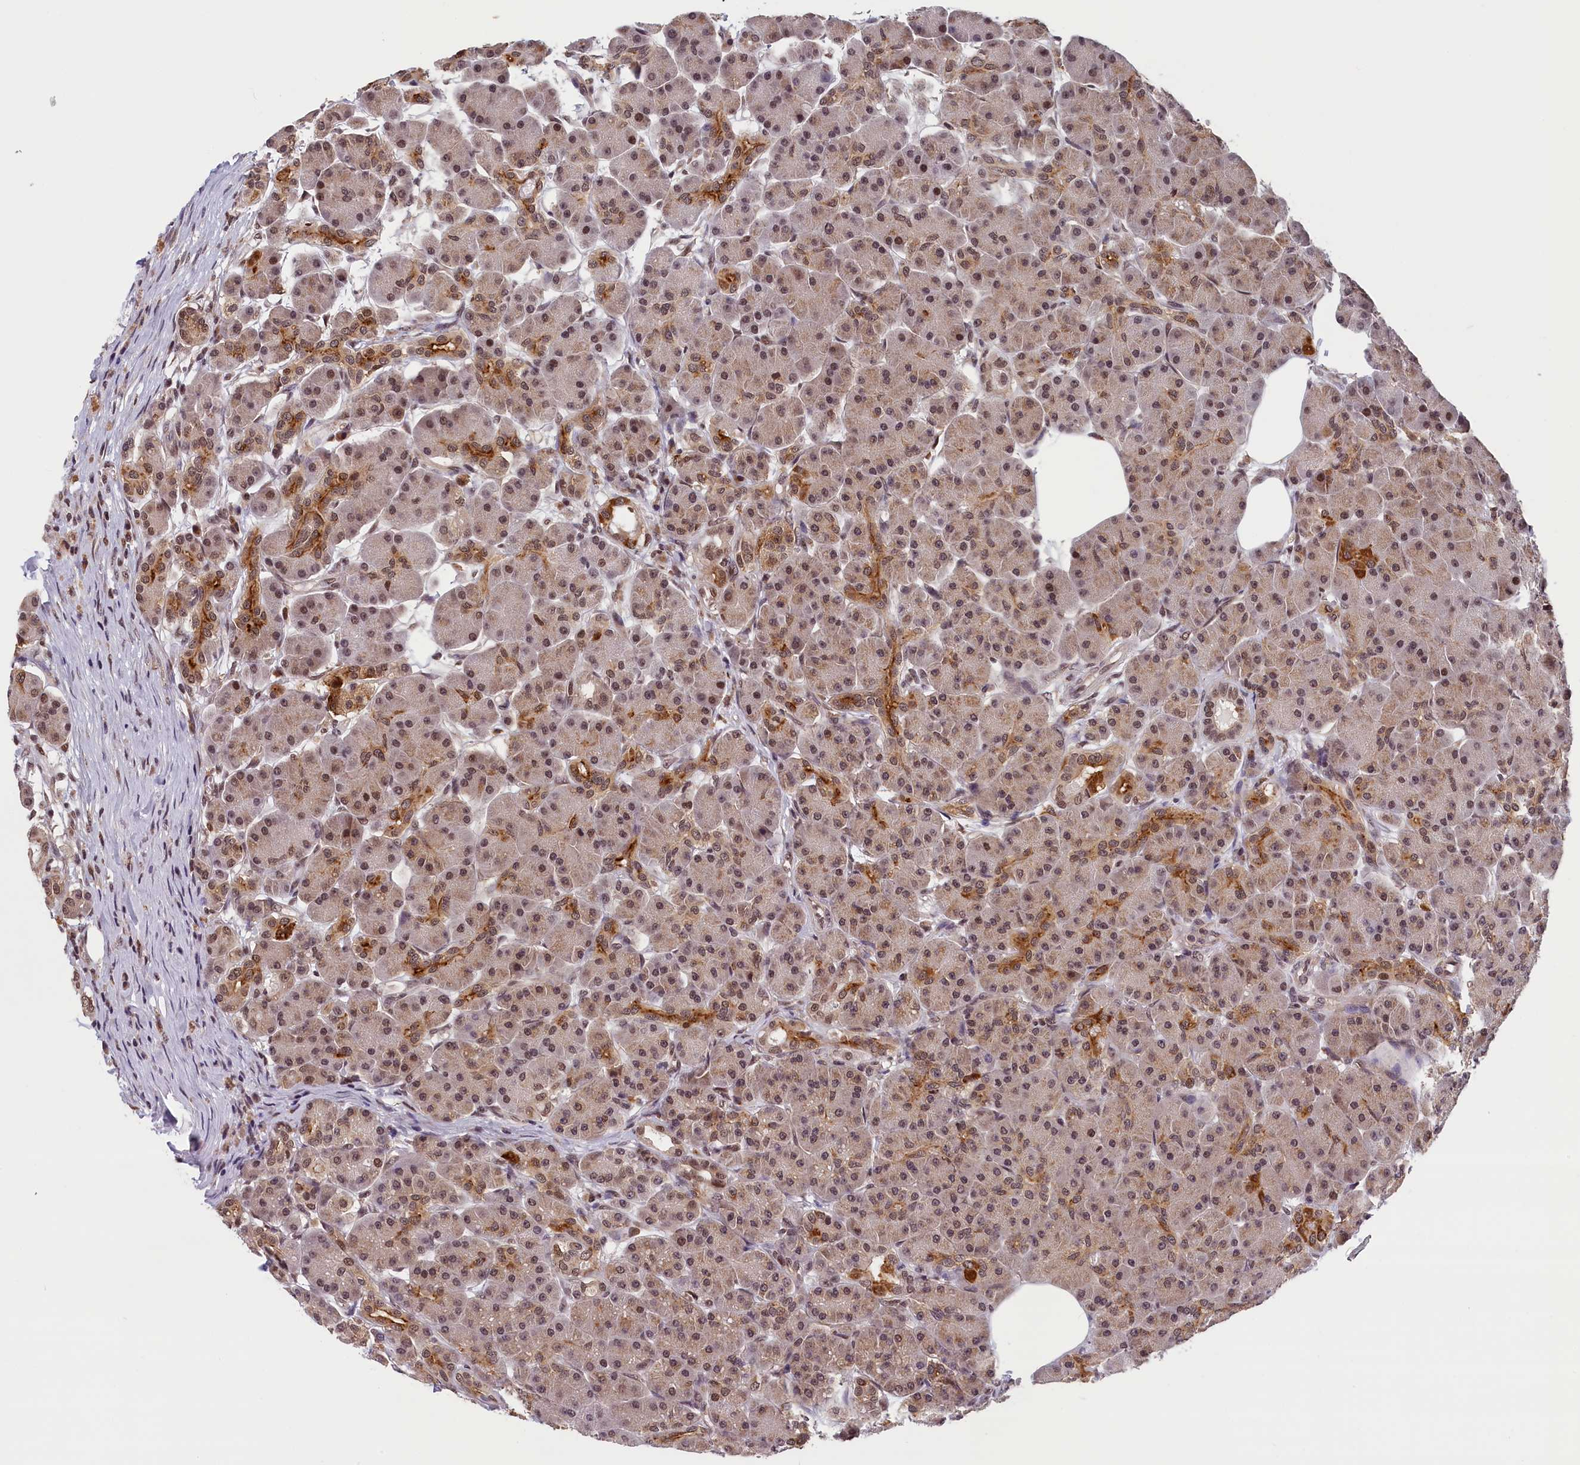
{"staining": {"intensity": "moderate", "quantity": "25%-75%", "location": "cytoplasmic/membranous,nuclear"}, "tissue": "pancreas", "cell_type": "Exocrine glandular cells", "image_type": "normal", "snomed": [{"axis": "morphology", "description": "Normal tissue, NOS"}, {"axis": "topography", "description": "Pancreas"}], "caption": "Protein expression by immunohistochemistry demonstrates moderate cytoplasmic/membranous,nuclear expression in about 25%-75% of exocrine glandular cells in unremarkable pancreas. Immunohistochemistry stains the protein in brown and the nuclei are stained blue.", "gene": "KCNK6", "patient": {"sex": "male", "age": 63}}